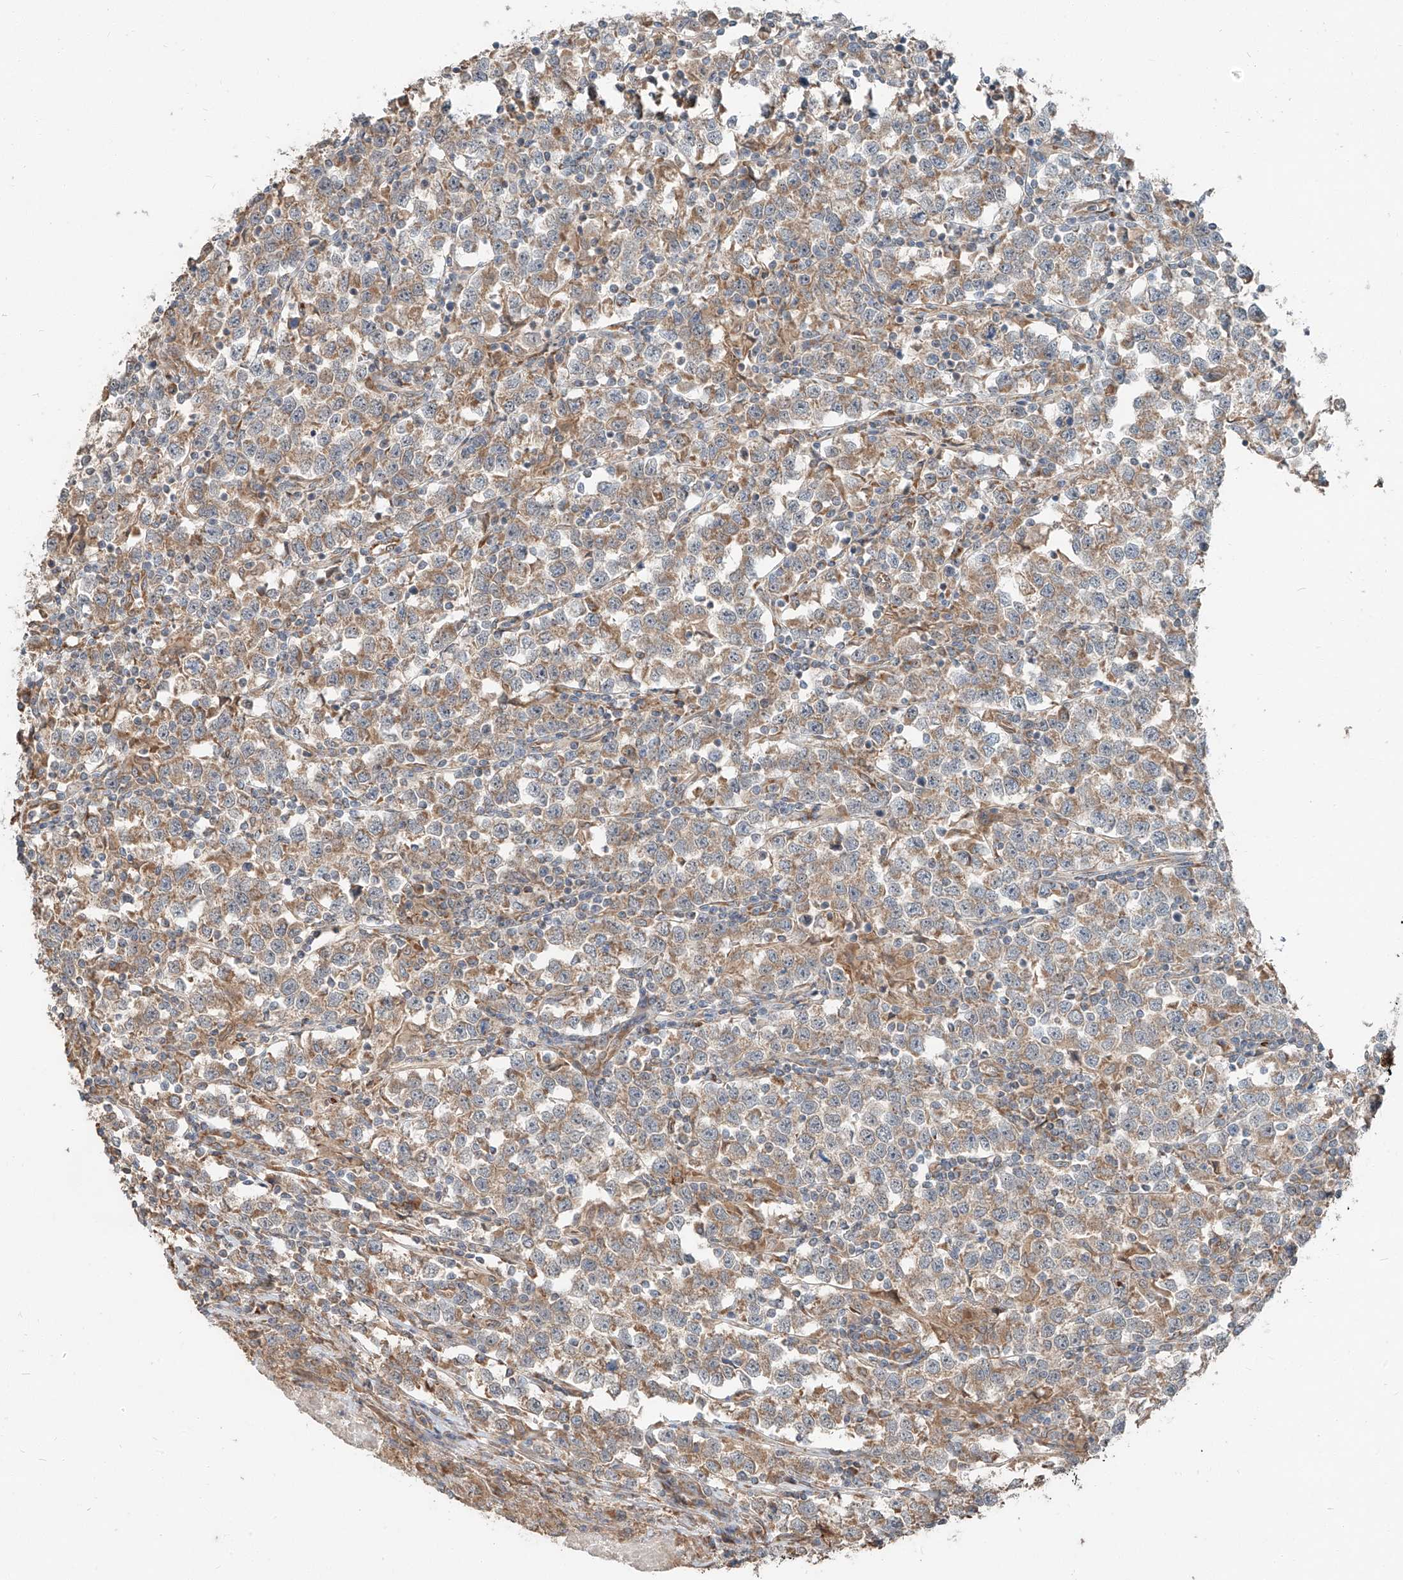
{"staining": {"intensity": "moderate", "quantity": ">75%", "location": "cytoplasmic/membranous"}, "tissue": "testis cancer", "cell_type": "Tumor cells", "image_type": "cancer", "snomed": [{"axis": "morphology", "description": "Normal tissue, NOS"}, {"axis": "morphology", "description": "Seminoma, NOS"}, {"axis": "topography", "description": "Testis"}], "caption": "Testis cancer (seminoma) was stained to show a protein in brown. There is medium levels of moderate cytoplasmic/membranous expression in approximately >75% of tumor cells. The staining is performed using DAB brown chromogen to label protein expression. The nuclei are counter-stained blue using hematoxylin.", "gene": "STX19", "patient": {"sex": "male", "age": 43}}